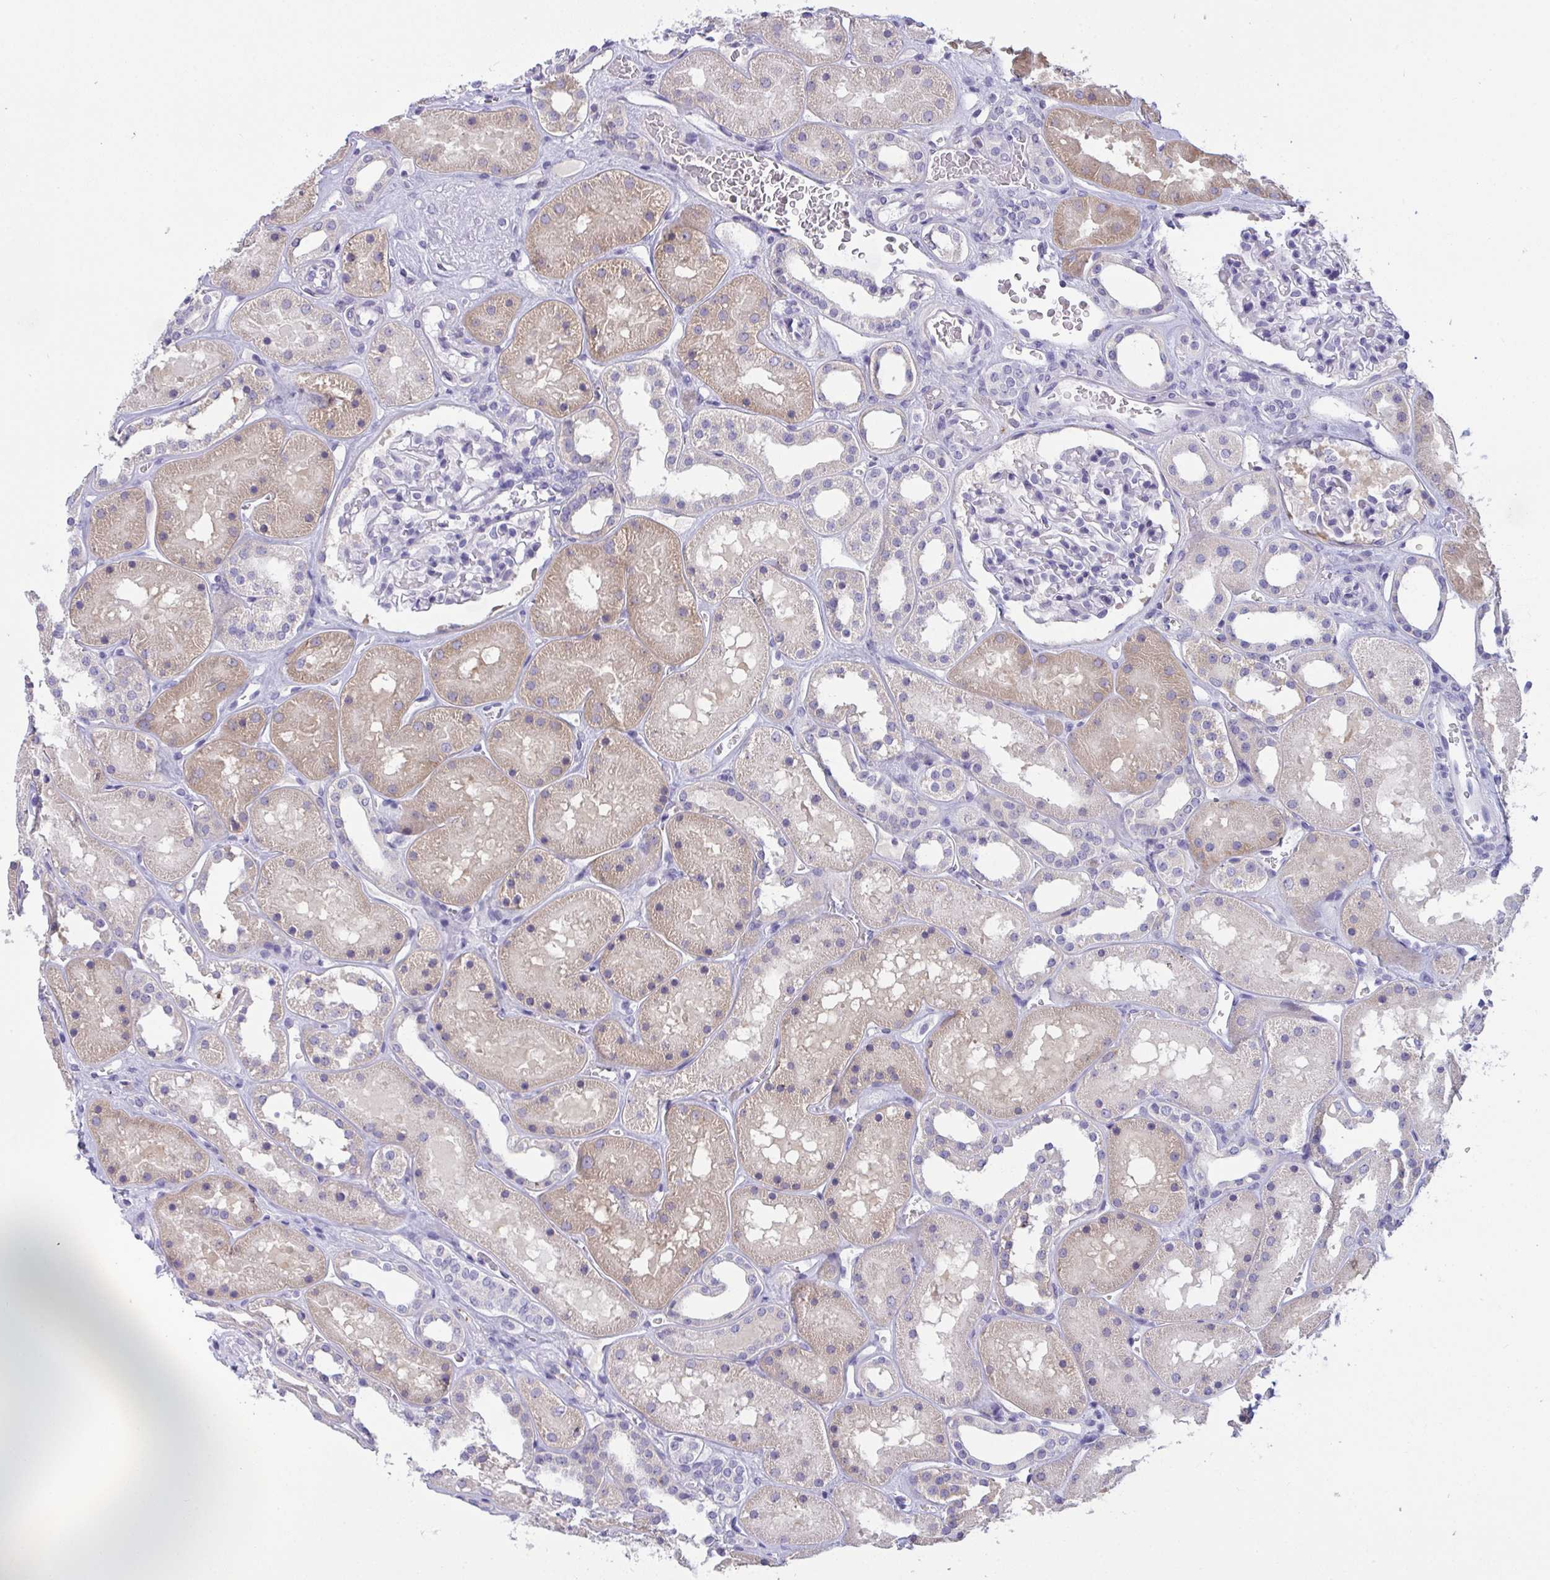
{"staining": {"intensity": "negative", "quantity": "none", "location": "none"}, "tissue": "kidney", "cell_type": "Cells in glomeruli", "image_type": "normal", "snomed": [{"axis": "morphology", "description": "Normal tissue, NOS"}, {"axis": "topography", "description": "Kidney"}], "caption": "Immunohistochemistry image of benign human kidney stained for a protein (brown), which reveals no positivity in cells in glomeruli. (Stains: DAB (3,3'-diaminobenzidine) IHC with hematoxylin counter stain, Microscopy: brightfield microscopy at high magnification).", "gene": "SEMA6B", "patient": {"sex": "female", "age": 41}}